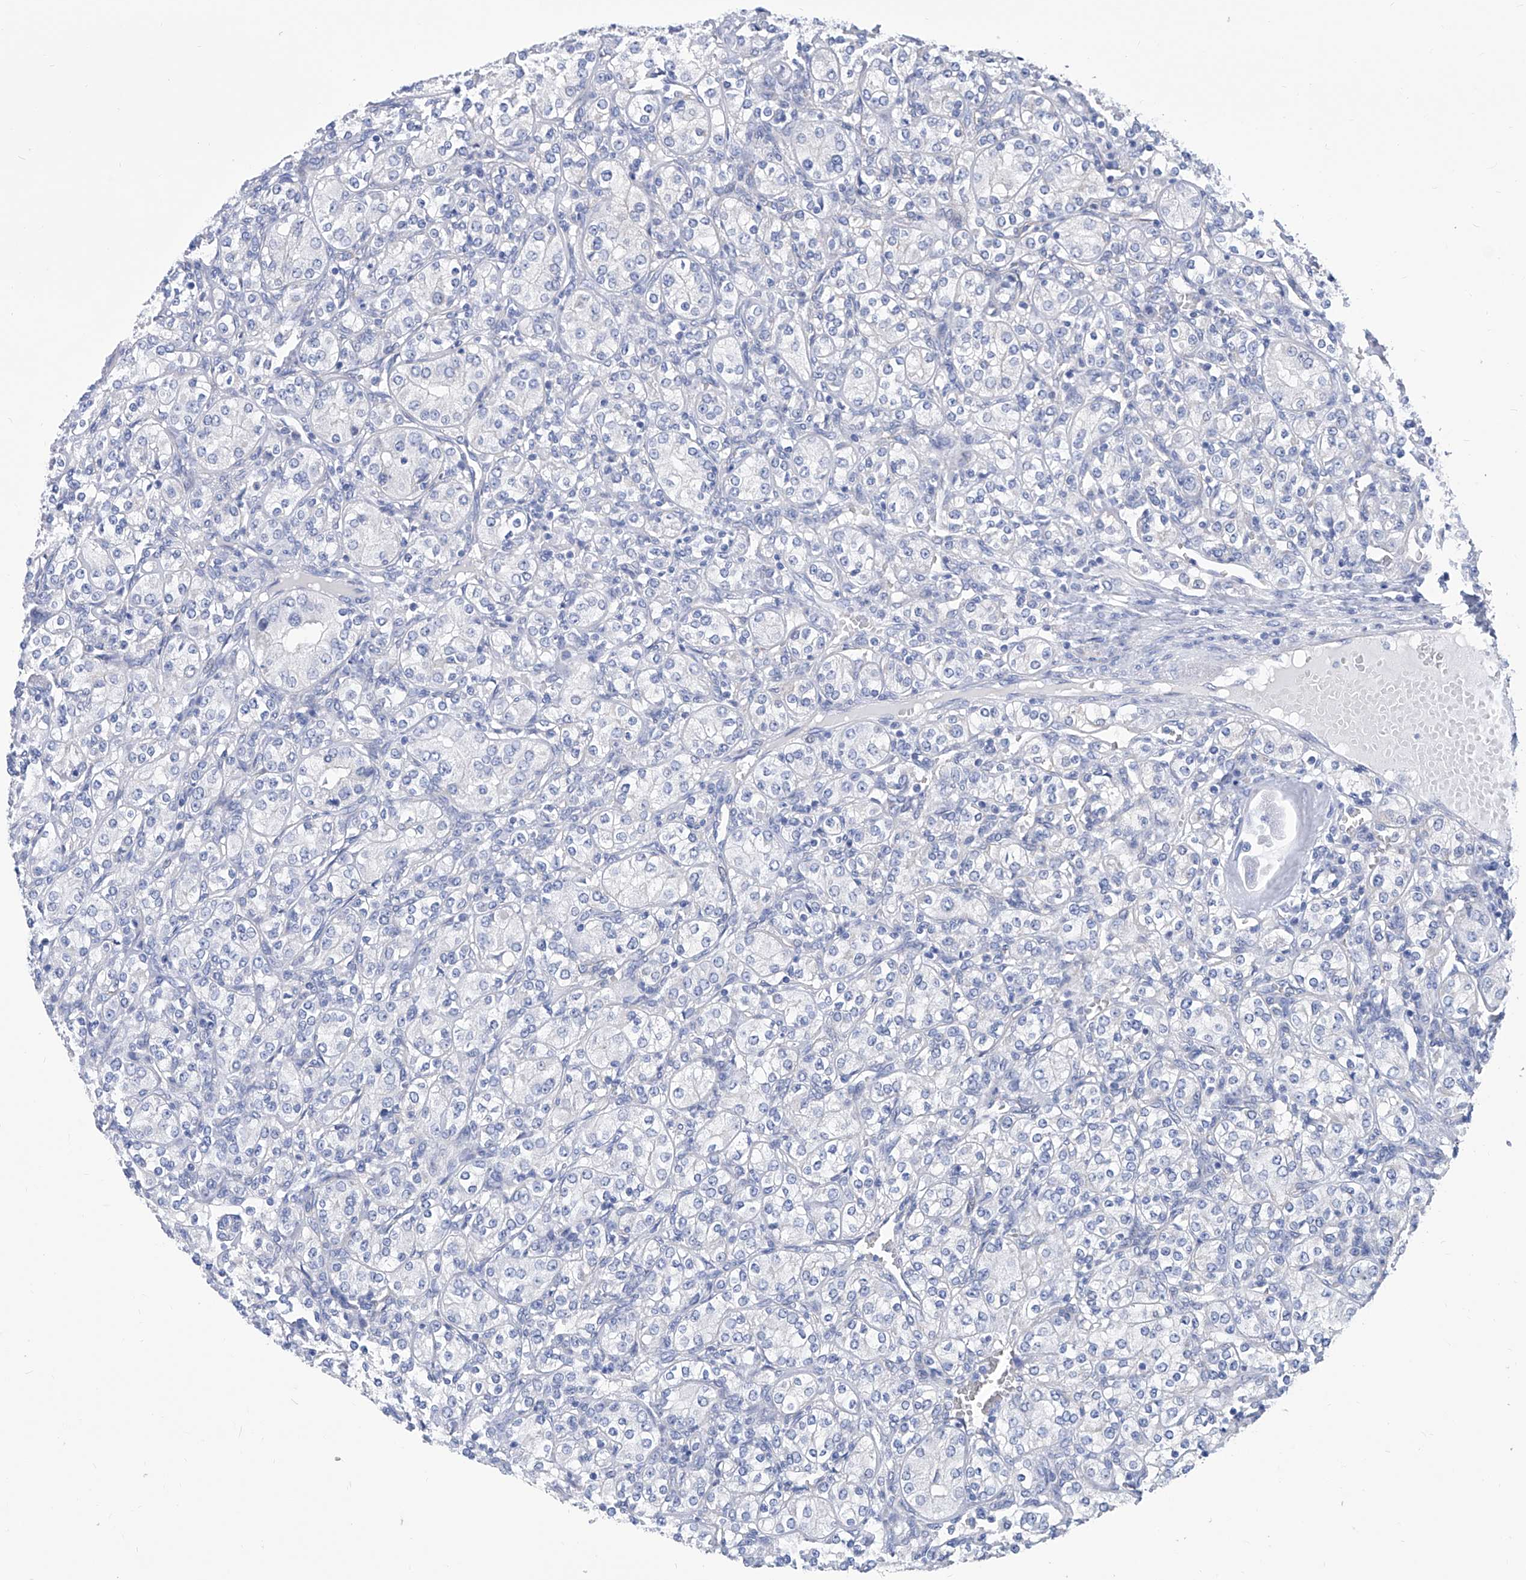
{"staining": {"intensity": "negative", "quantity": "none", "location": "none"}, "tissue": "renal cancer", "cell_type": "Tumor cells", "image_type": "cancer", "snomed": [{"axis": "morphology", "description": "Adenocarcinoma, NOS"}, {"axis": "topography", "description": "Kidney"}], "caption": "Protein analysis of renal cancer exhibits no significant staining in tumor cells.", "gene": "SMS", "patient": {"sex": "male", "age": 77}}